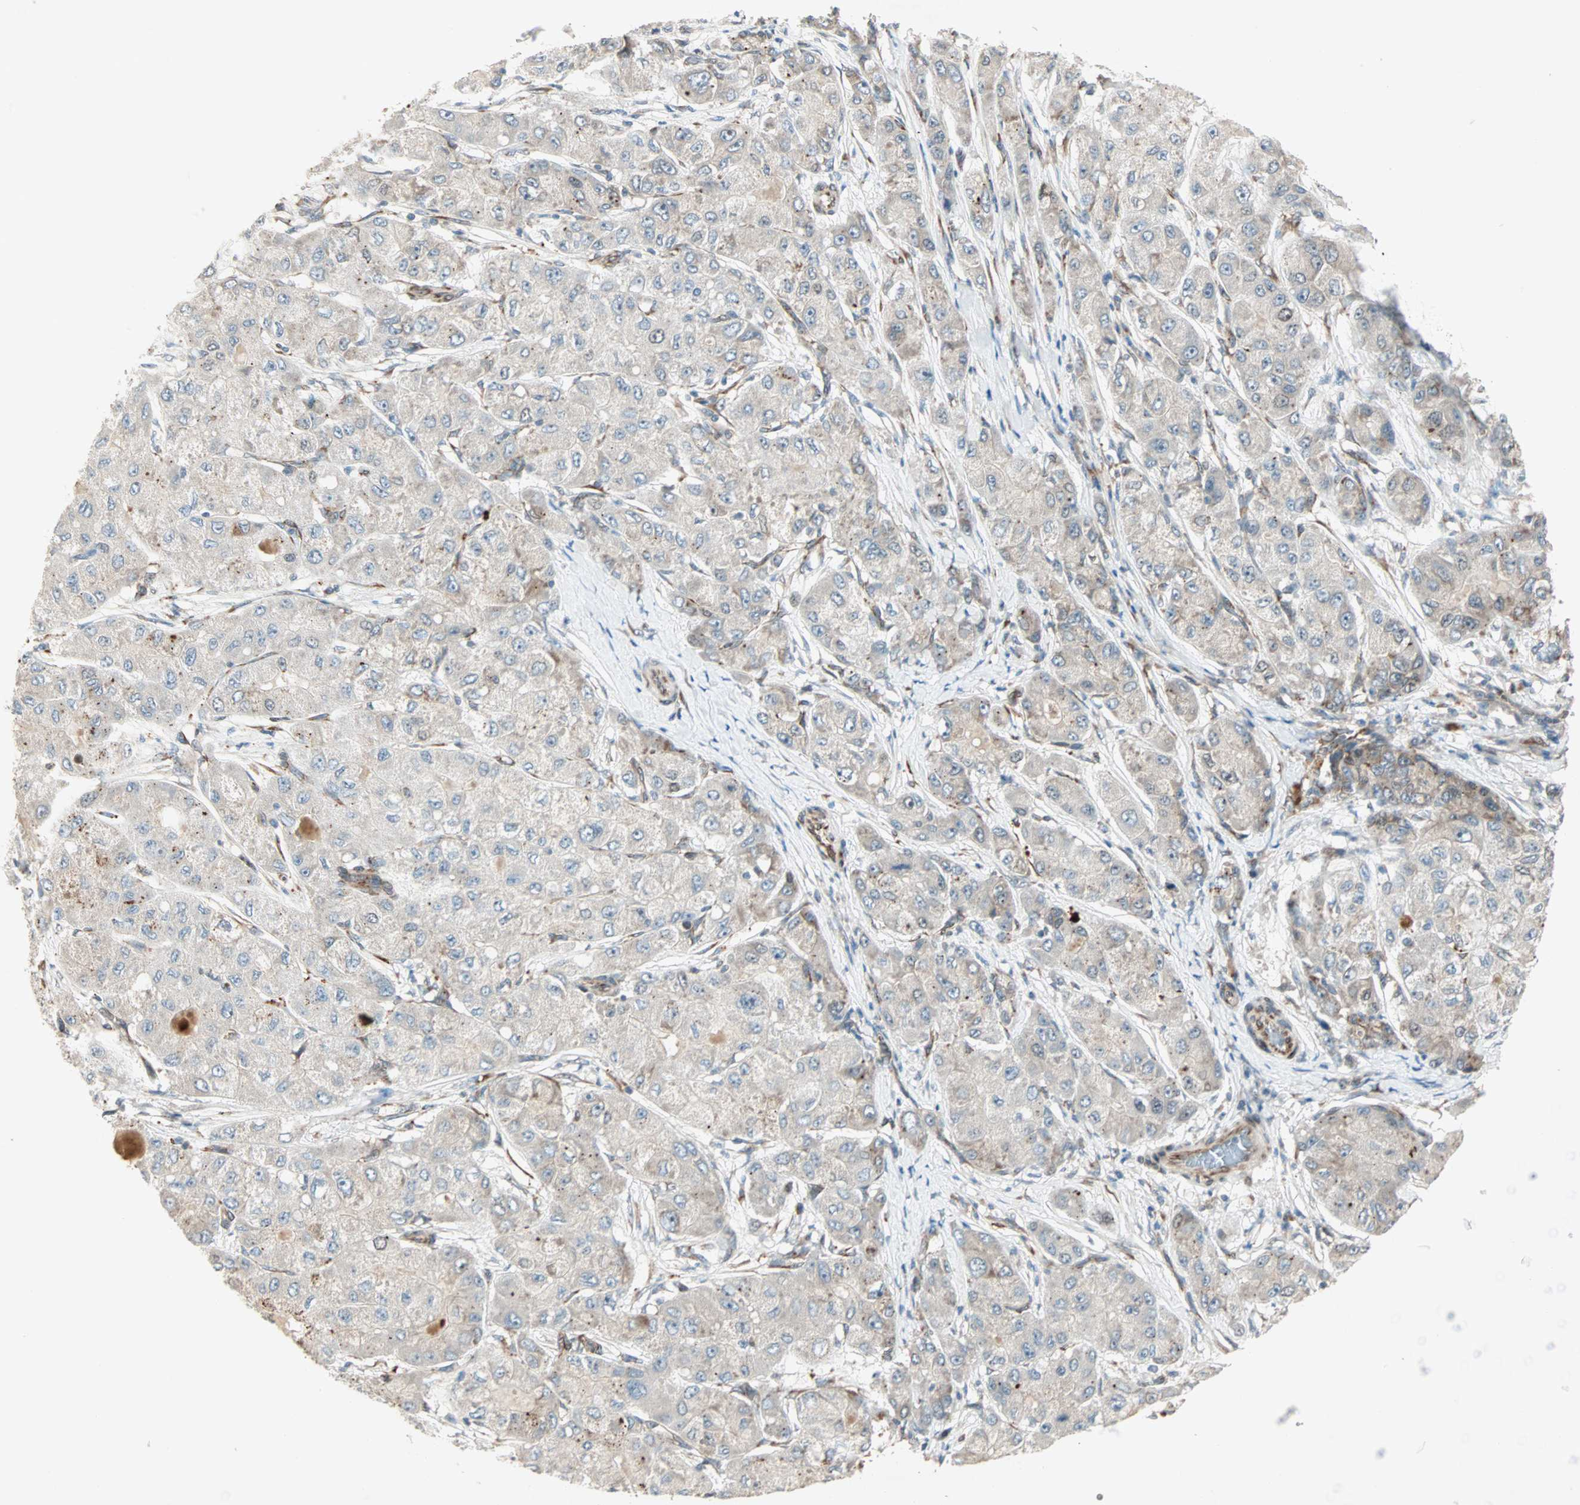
{"staining": {"intensity": "weak", "quantity": "<25%", "location": "cytoplasmic/membranous"}, "tissue": "liver cancer", "cell_type": "Tumor cells", "image_type": "cancer", "snomed": [{"axis": "morphology", "description": "Carcinoma, Hepatocellular, NOS"}, {"axis": "topography", "description": "Liver"}], "caption": "A photomicrograph of human liver cancer is negative for staining in tumor cells. (IHC, brightfield microscopy, high magnification).", "gene": "ZNF37A", "patient": {"sex": "male", "age": 80}}